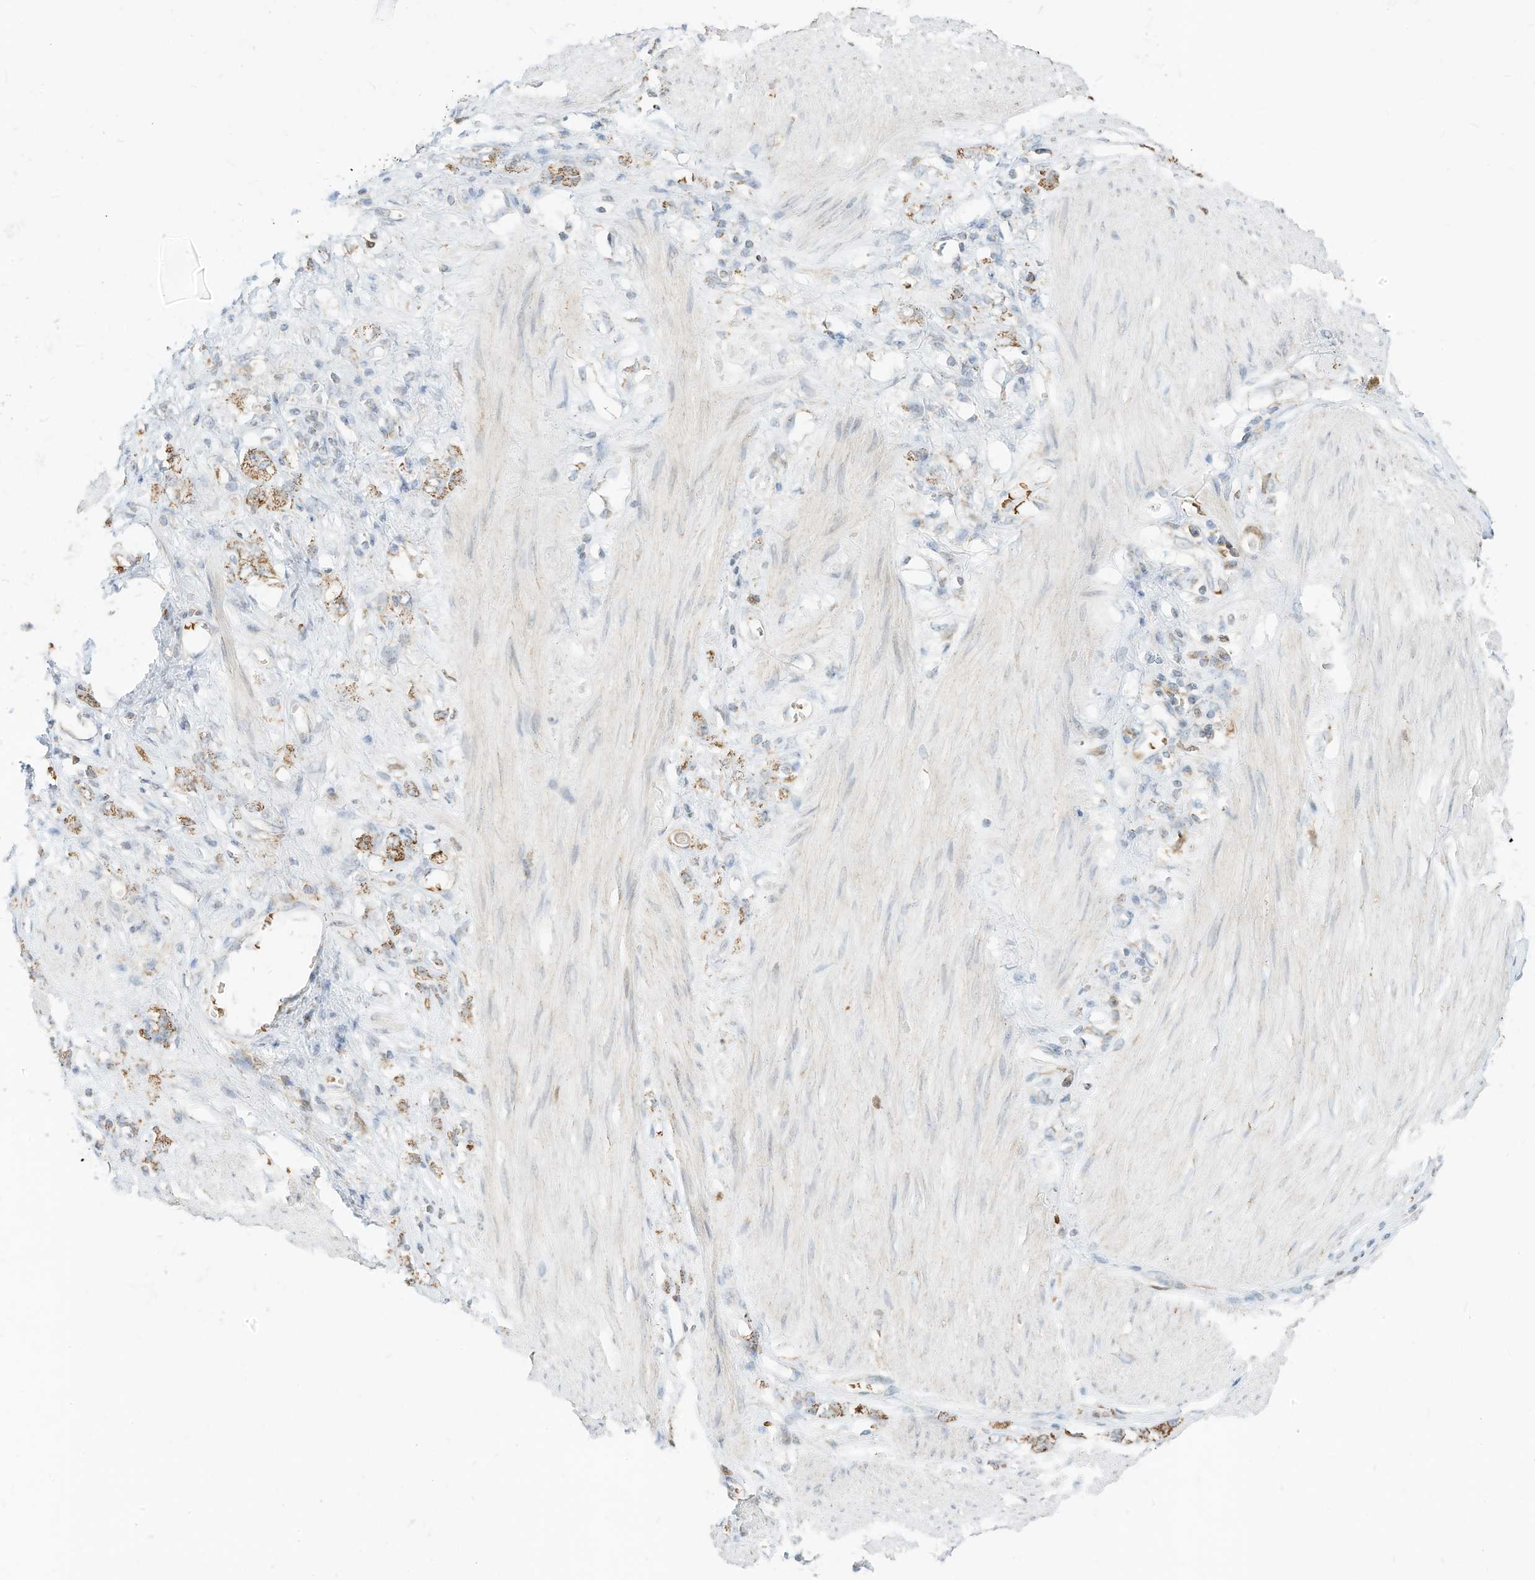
{"staining": {"intensity": "moderate", "quantity": "<25%", "location": "cytoplasmic/membranous"}, "tissue": "stomach cancer", "cell_type": "Tumor cells", "image_type": "cancer", "snomed": [{"axis": "morphology", "description": "Adenocarcinoma, NOS"}, {"axis": "topography", "description": "Stomach"}], "caption": "There is low levels of moderate cytoplasmic/membranous staining in tumor cells of adenocarcinoma (stomach), as demonstrated by immunohistochemical staining (brown color).", "gene": "MTUS2", "patient": {"sex": "female", "age": 76}}